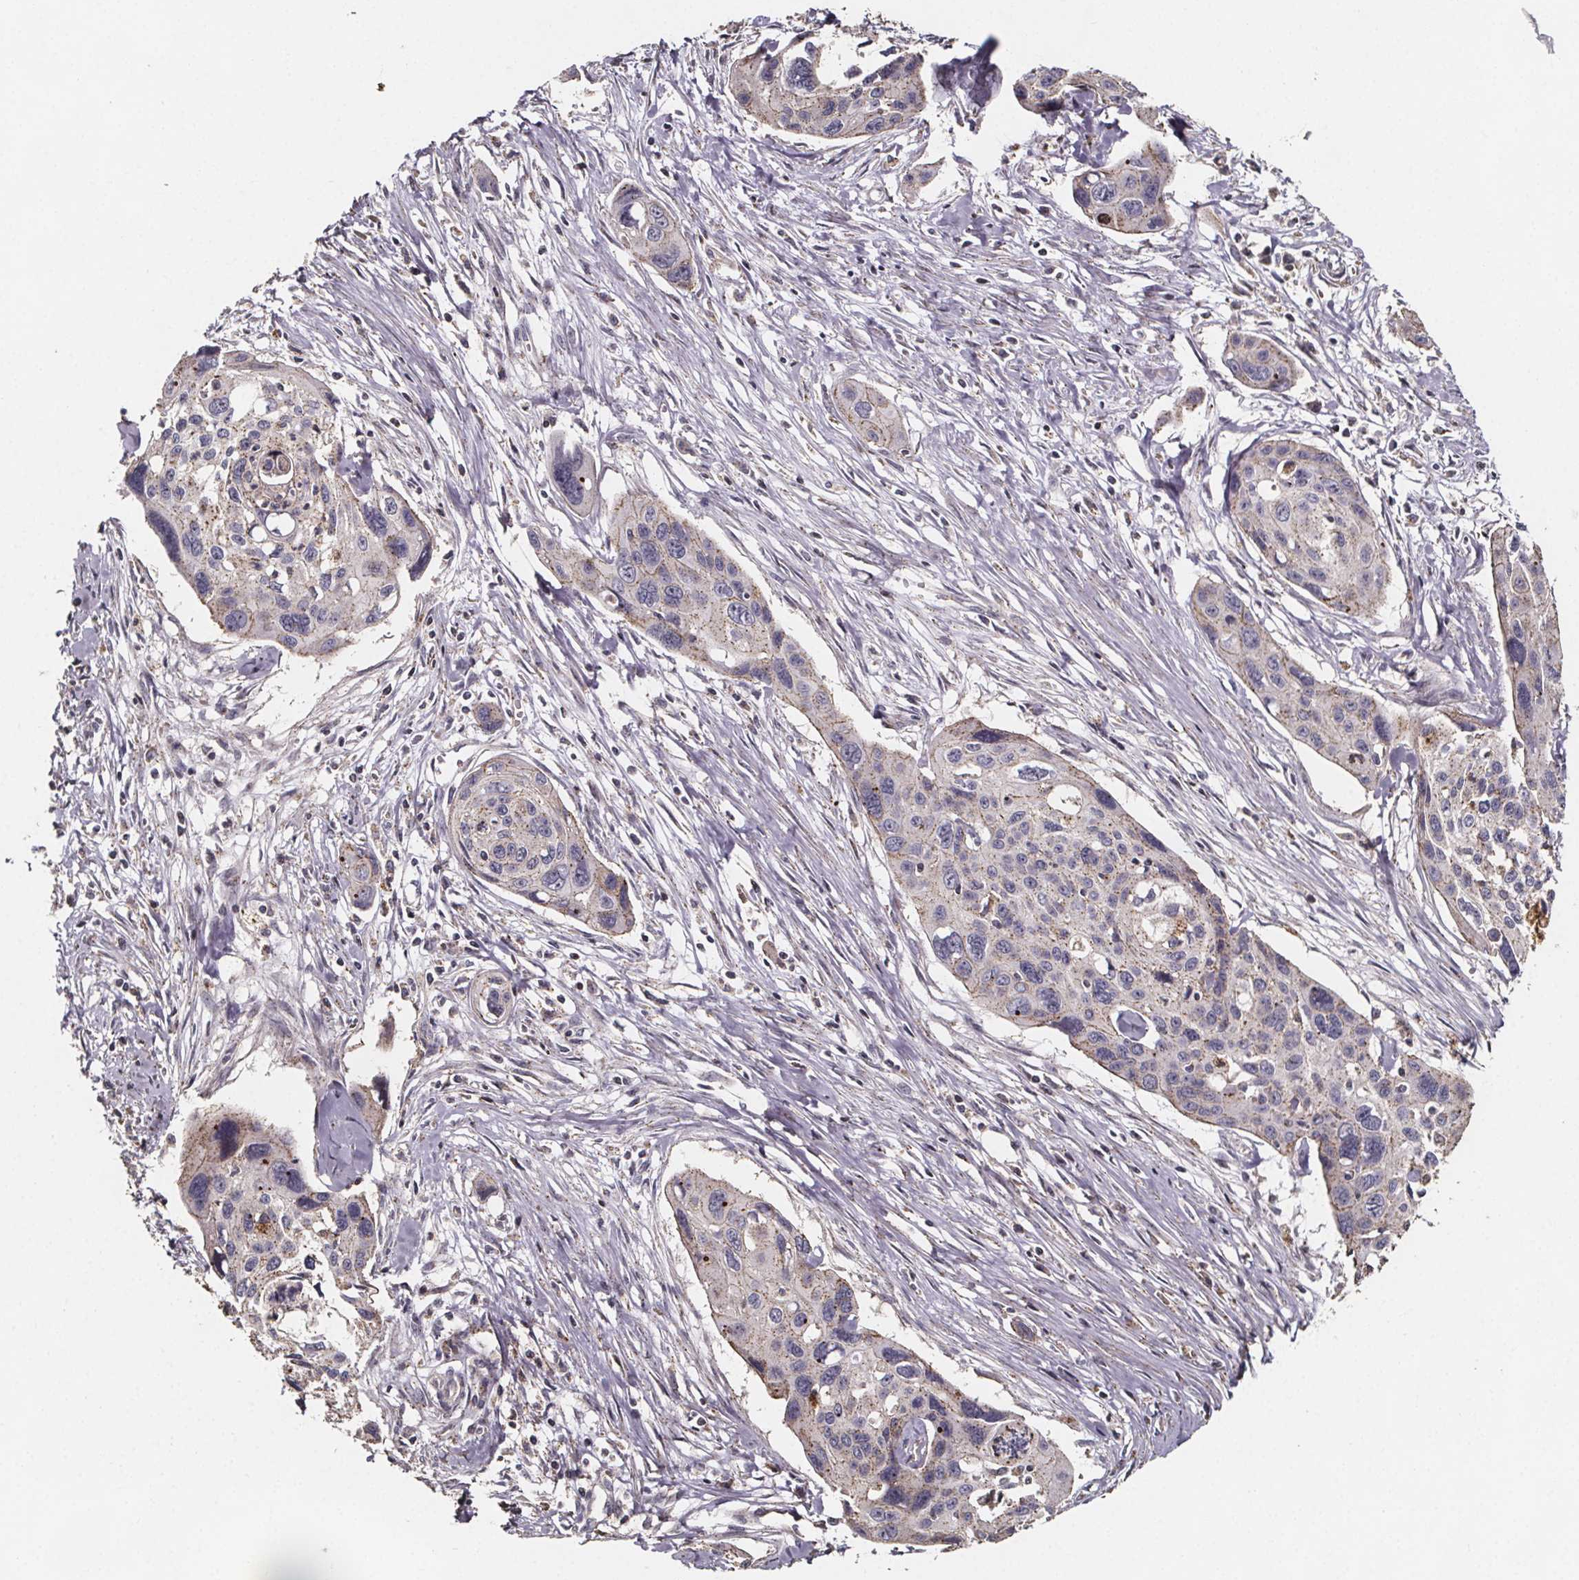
{"staining": {"intensity": "moderate", "quantity": "<25%", "location": "cytoplasmic/membranous"}, "tissue": "cervical cancer", "cell_type": "Tumor cells", "image_type": "cancer", "snomed": [{"axis": "morphology", "description": "Squamous cell carcinoma, NOS"}, {"axis": "topography", "description": "Cervix"}], "caption": "Immunohistochemistry photomicrograph of human cervical cancer stained for a protein (brown), which reveals low levels of moderate cytoplasmic/membranous positivity in approximately <25% of tumor cells.", "gene": "ZNF879", "patient": {"sex": "female", "age": 31}}